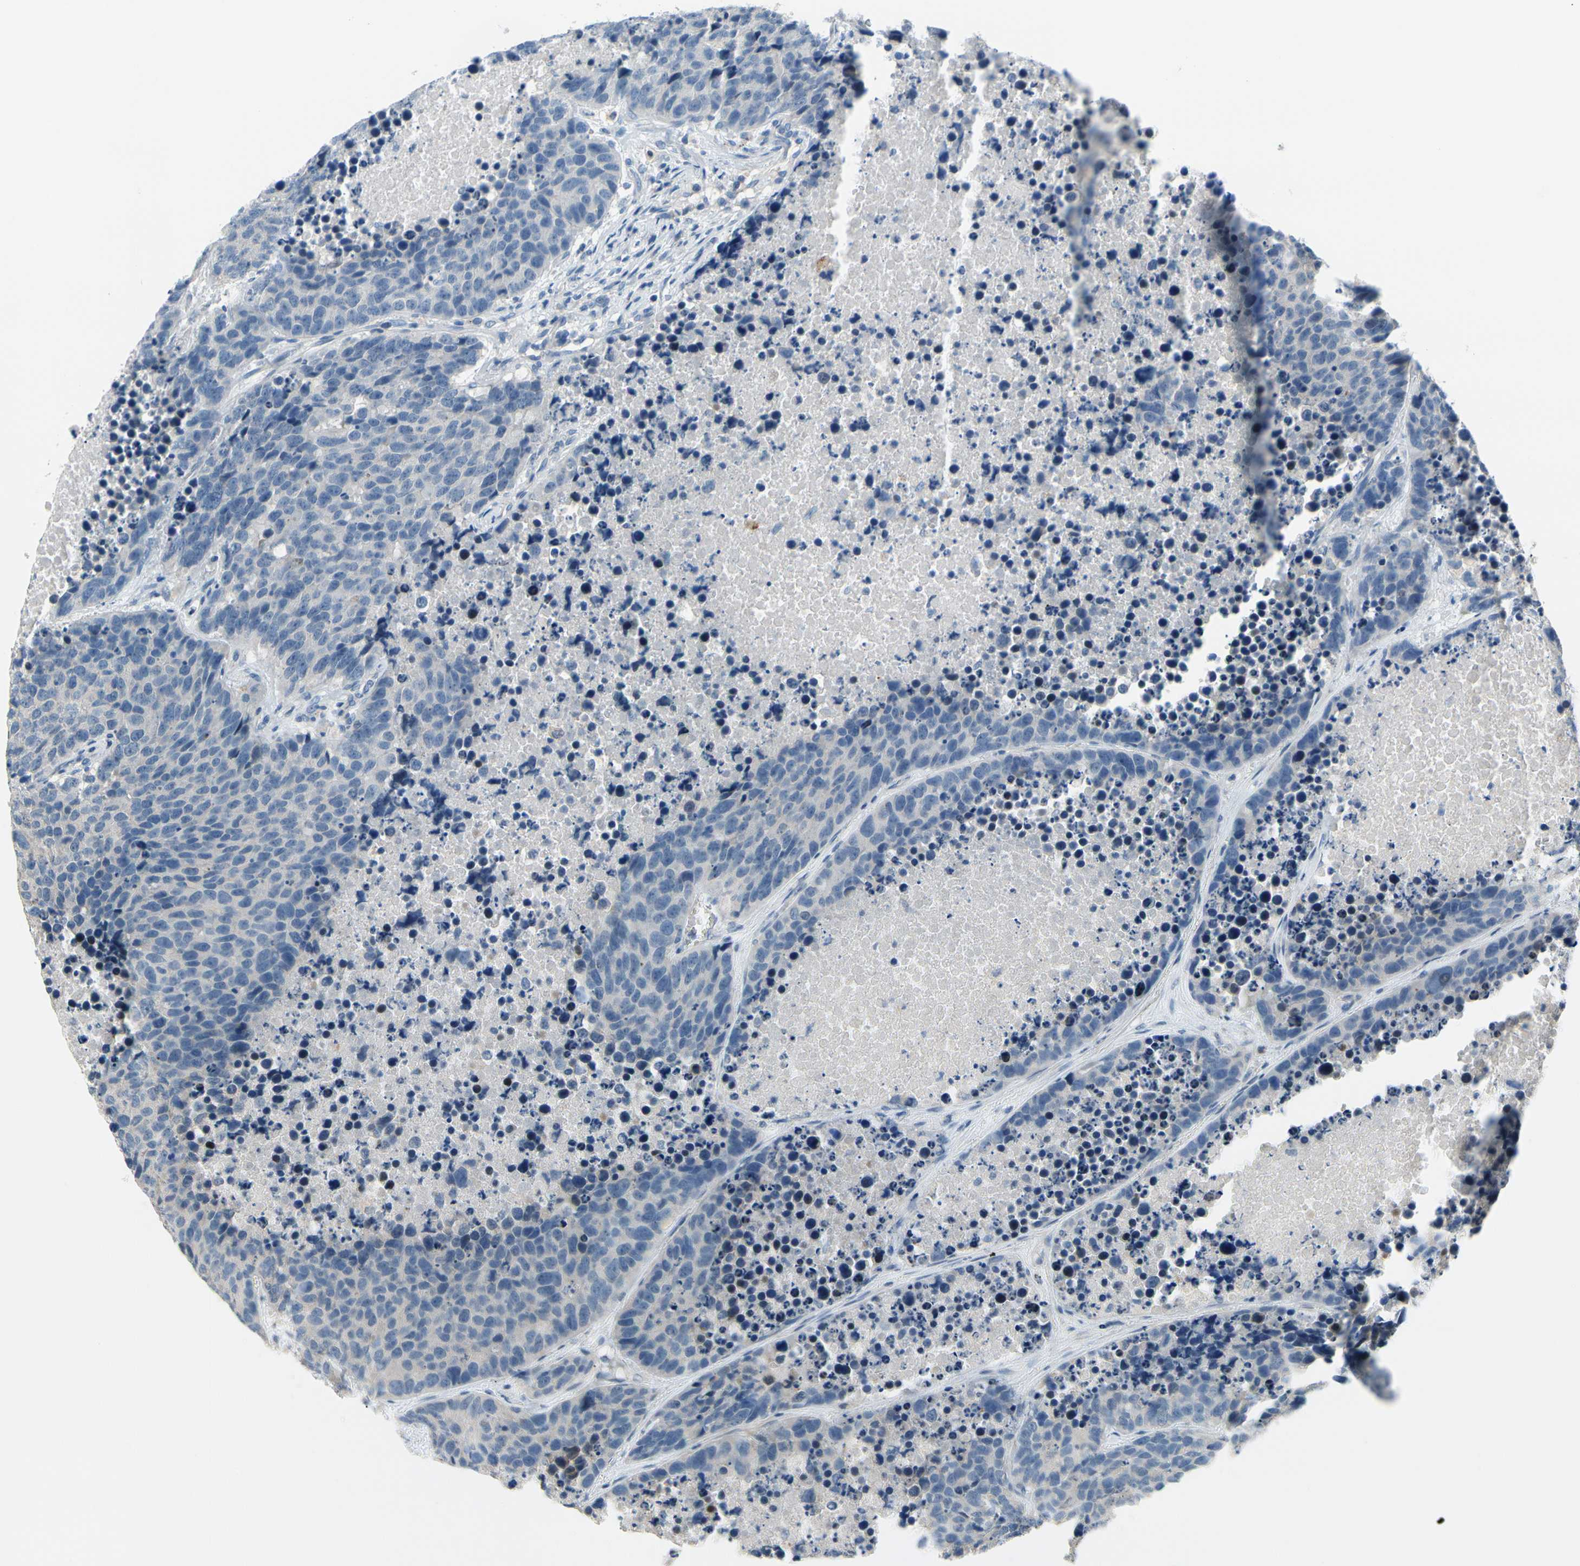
{"staining": {"intensity": "negative", "quantity": "none", "location": "none"}, "tissue": "carcinoid", "cell_type": "Tumor cells", "image_type": "cancer", "snomed": [{"axis": "morphology", "description": "Carcinoid, malignant, NOS"}, {"axis": "topography", "description": "Lung"}], "caption": "An immunohistochemistry photomicrograph of carcinoid is shown. There is no staining in tumor cells of carcinoid. The staining was performed using DAB to visualize the protein expression in brown, while the nuclei were stained in blue with hematoxylin (Magnification: 20x).", "gene": "SLC27A6", "patient": {"sex": "male", "age": 60}}